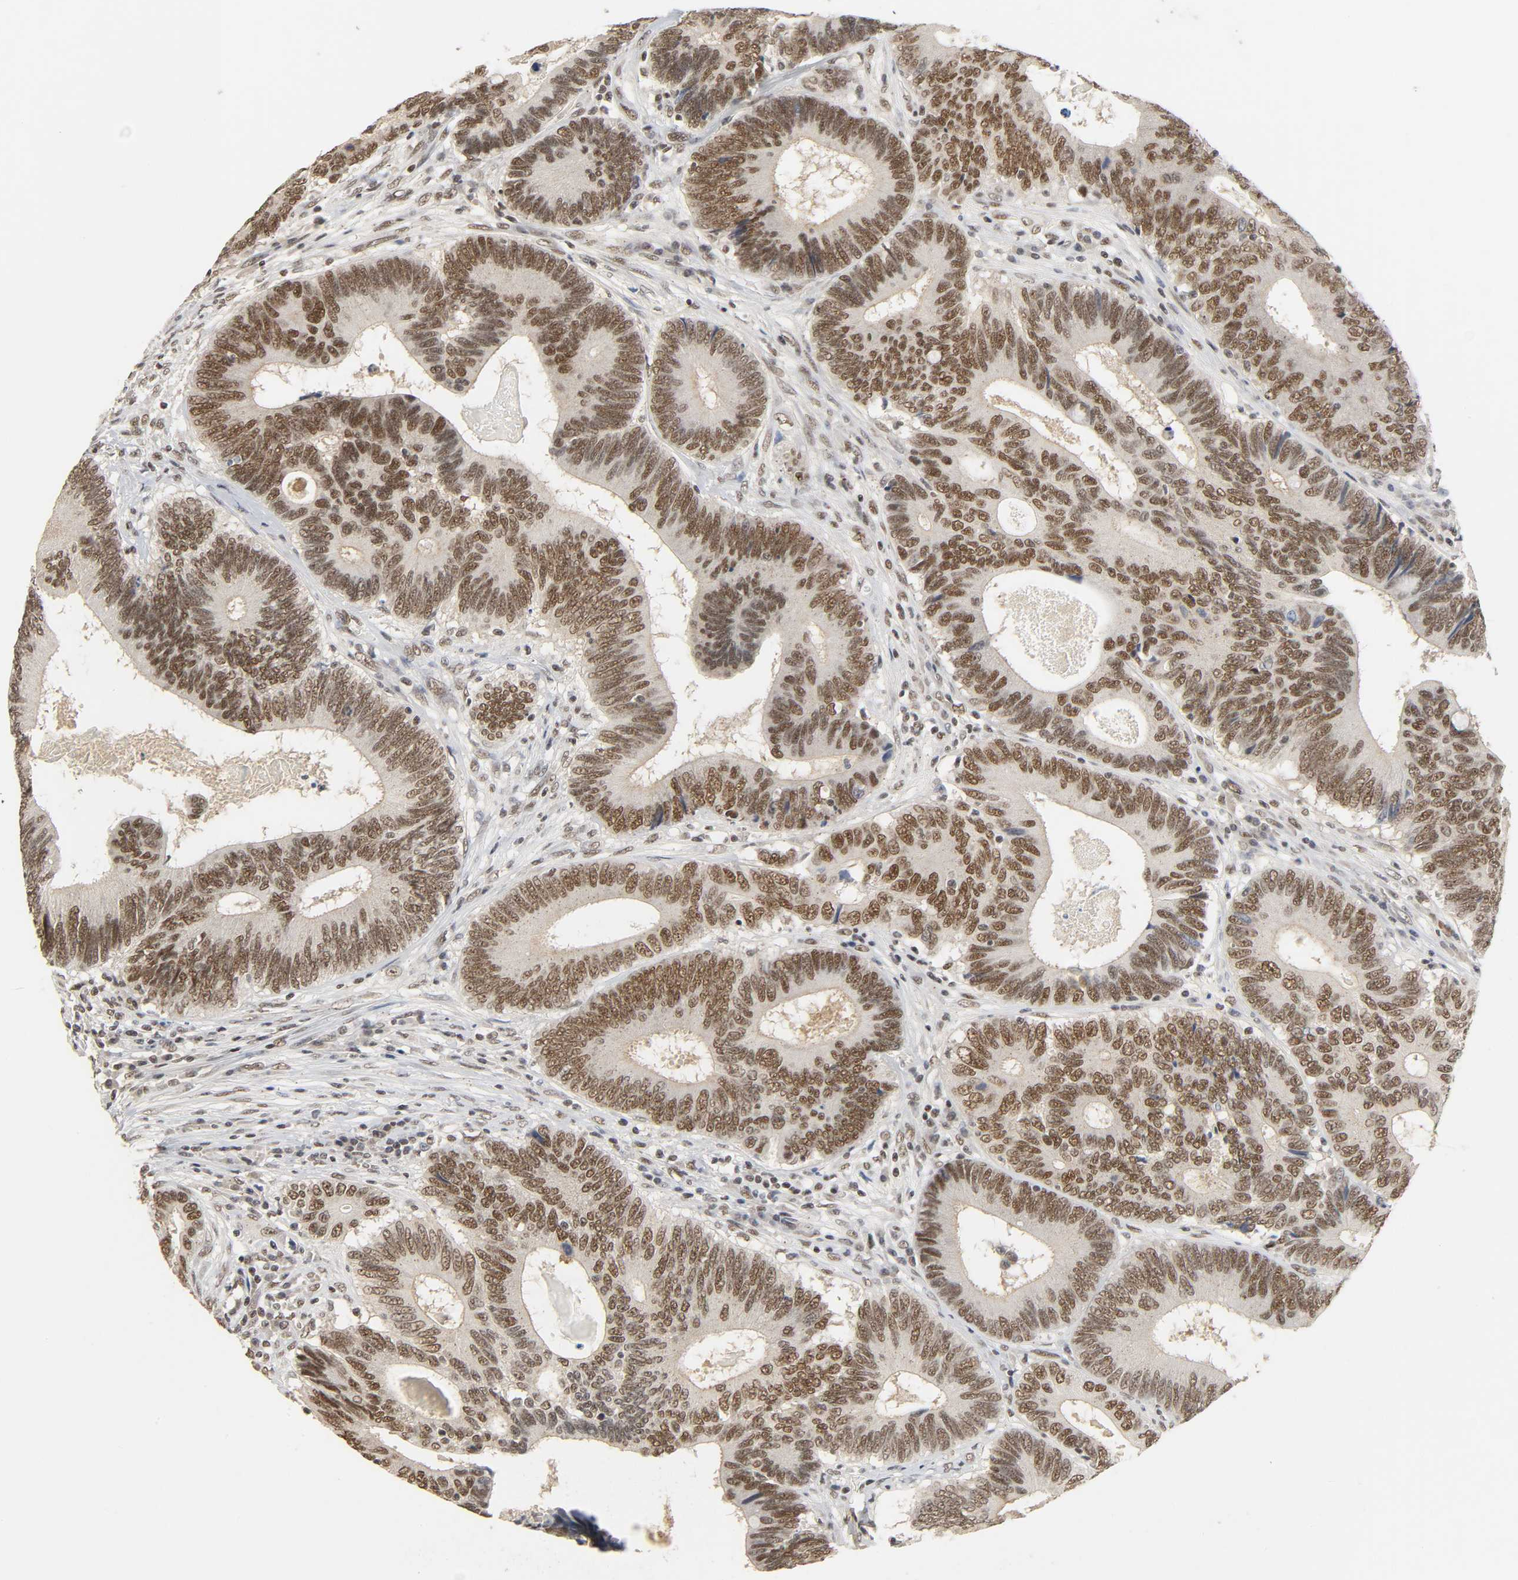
{"staining": {"intensity": "strong", "quantity": ">75%", "location": "nuclear"}, "tissue": "colorectal cancer", "cell_type": "Tumor cells", "image_type": "cancer", "snomed": [{"axis": "morphology", "description": "Adenocarcinoma, NOS"}, {"axis": "topography", "description": "Colon"}], "caption": "Human colorectal cancer stained with a protein marker reveals strong staining in tumor cells.", "gene": "NCOA6", "patient": {"sex": "female", "age": 78}}